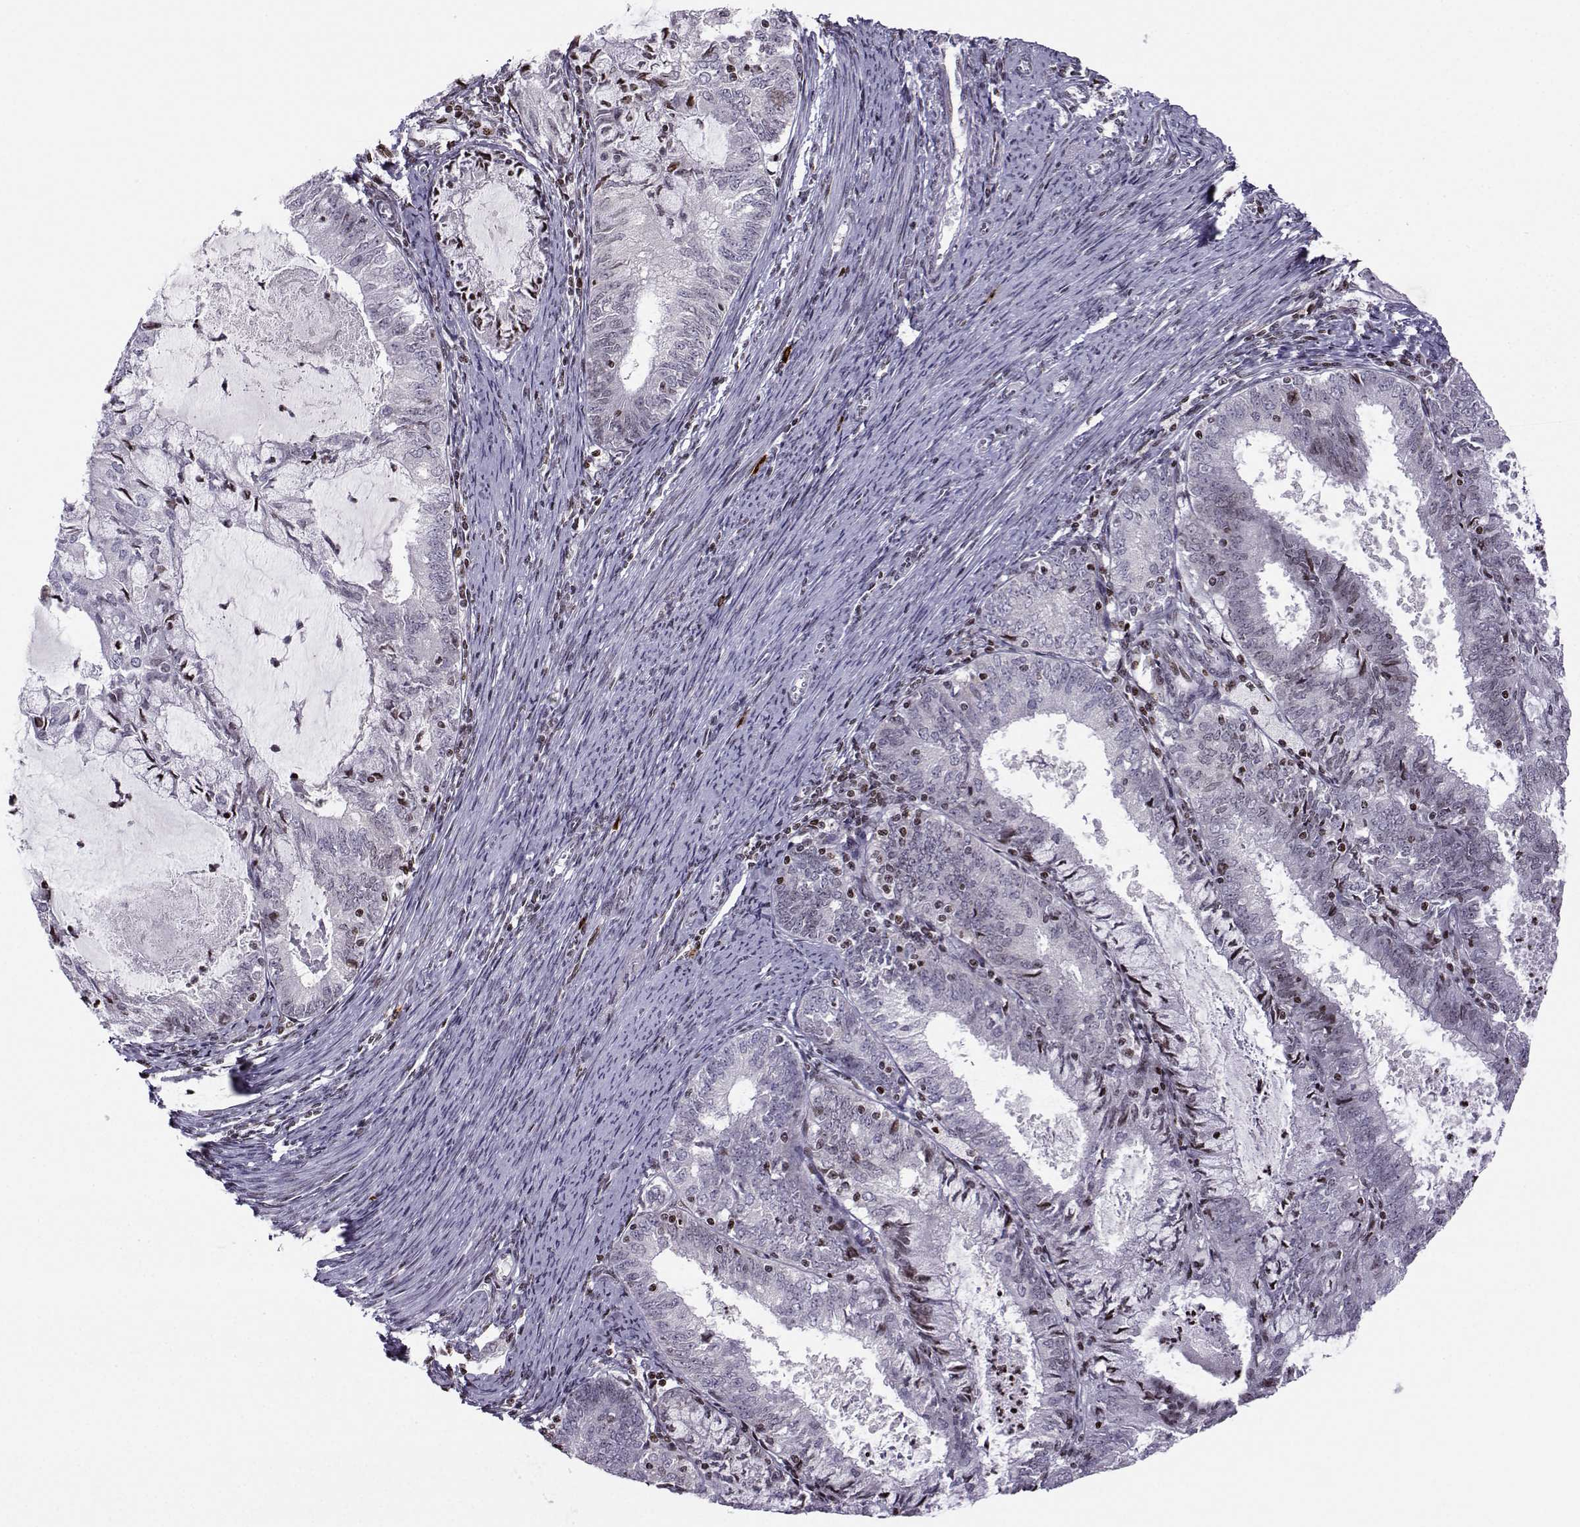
{"staining": {"intensity": "negative", "quantity": "none", "location": "none"}, "tissue": "endometrial cancer", "cell_type": "Tumor cells", "image_type": "cancer", "snomed": [{"axis": "morphology", "description": "Adenocarcinoma, NOS"}, {"axis": "topography", "description": "Endometrium"}], "caption": "Photomicrograph shows no significant protein expression in tumor cells of adenocarcinoma (endometrial).", "gene": "ZNF19", "patient": {"sex": "female", "age": 57}}